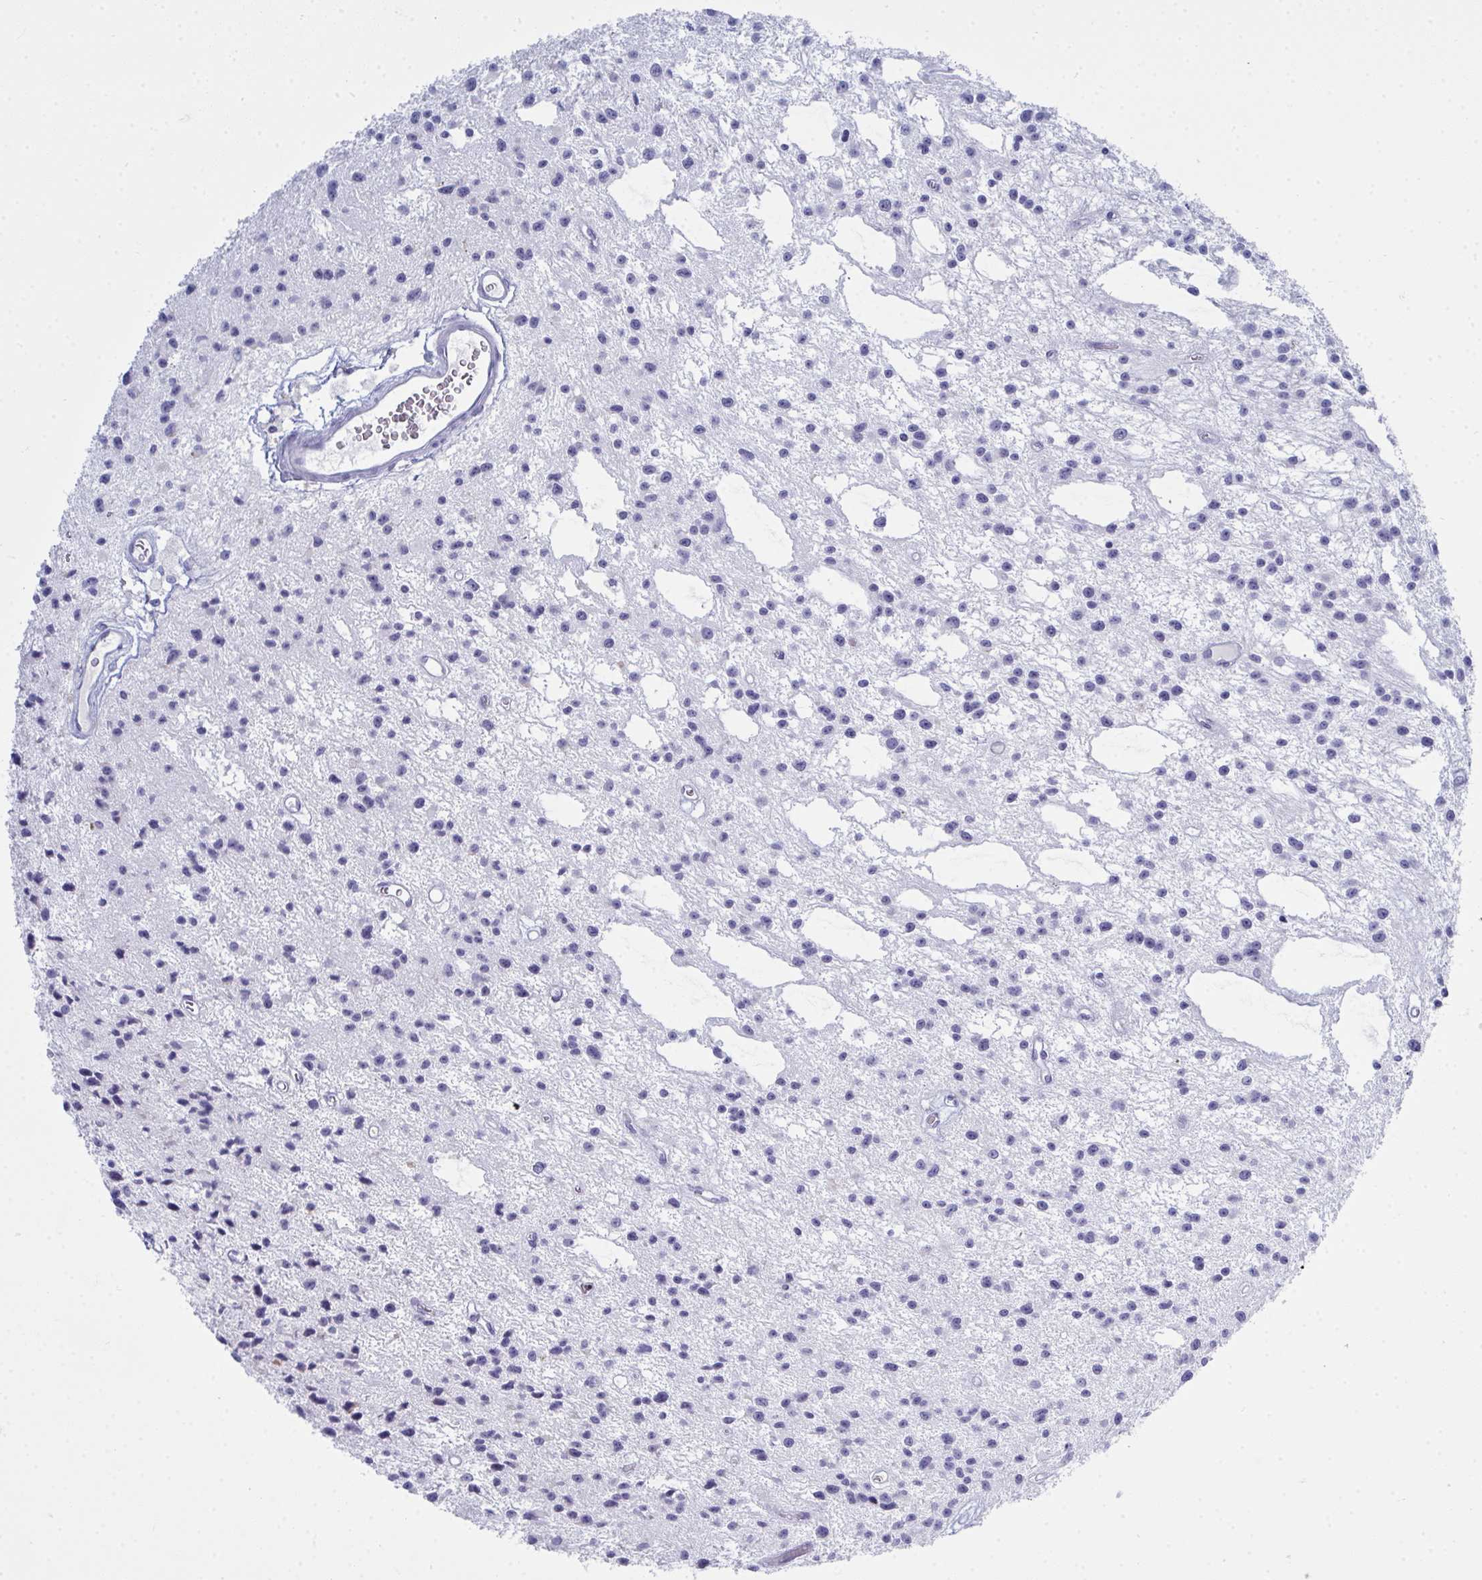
{"staining": {"intensity": "negative", "quantity": "none", "location": "none"}, "tissue": "glioma", "cell_type": "Tumor cells", "image_type": "cancer", "snomed": [{"axis": "morphology", "description": "Glioma, malignant, Low grade"}, {"axis": "topography", "description": "Brain"}], "caption": "Immunohistochemistry (IHC) of human malignant glioma (low-grade) displays no expression in tumor cells.", "gene": "SERPINB10", "patient": {"sex": "male", "age": 43}}